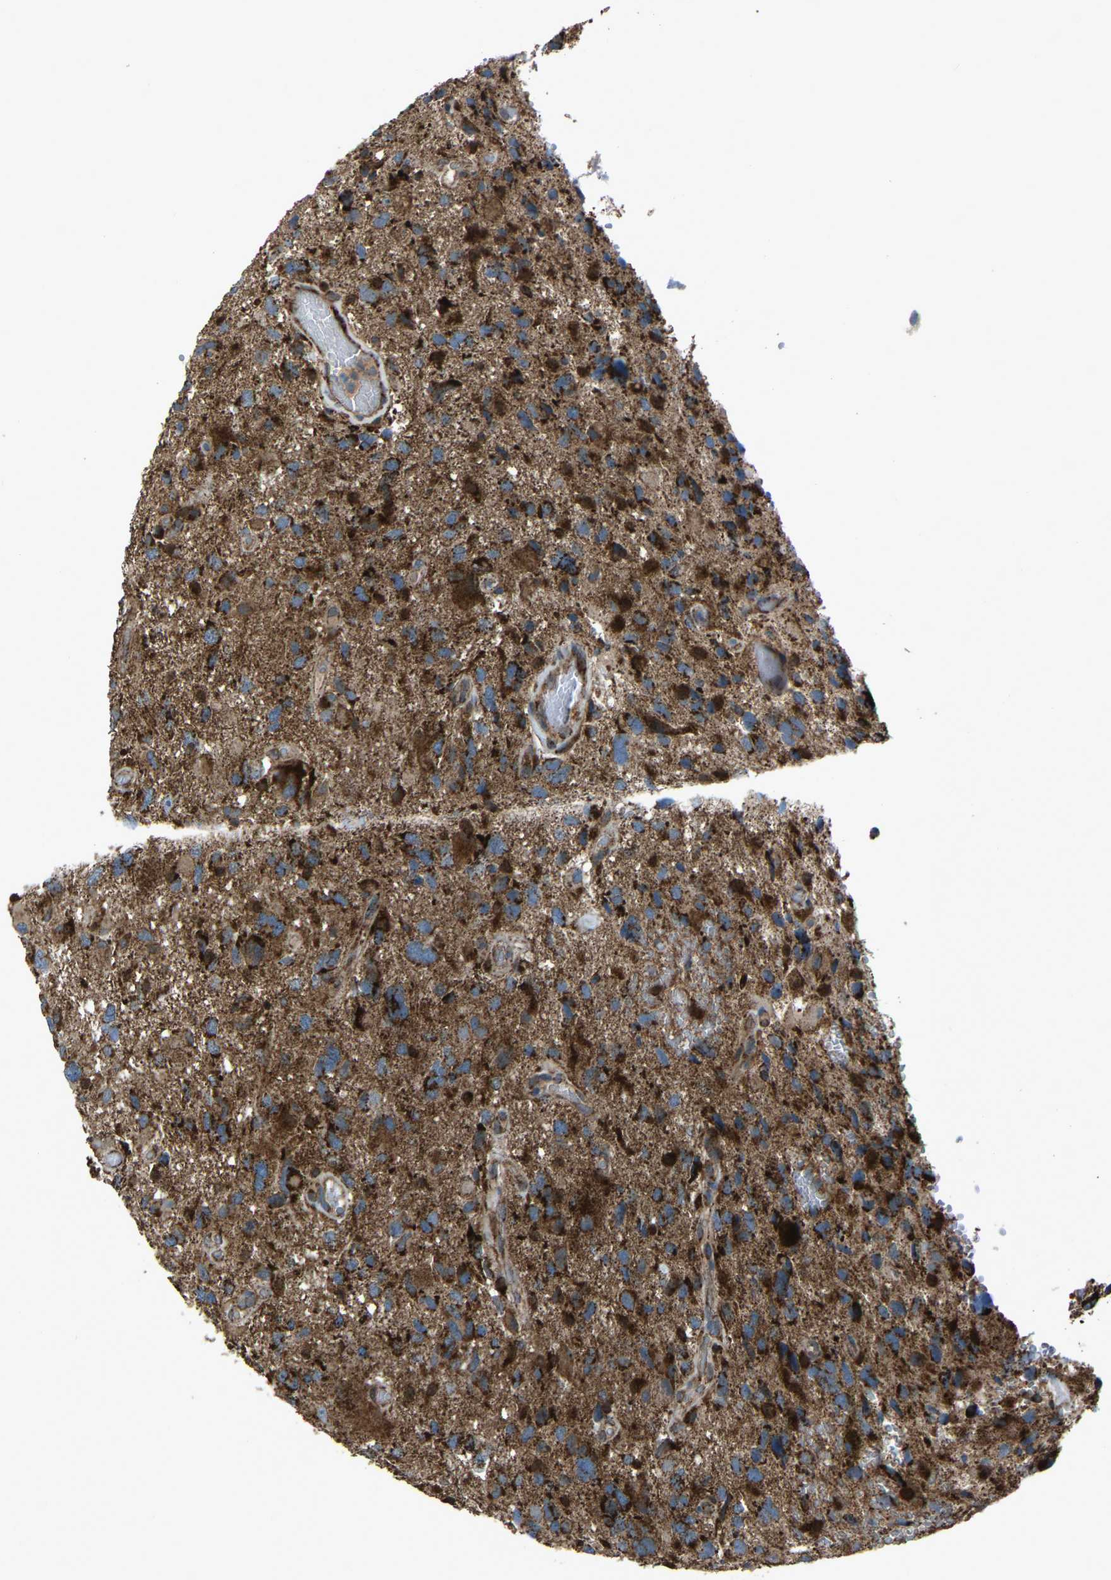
{"staining": {"intensity": "strong", "quantity": ">75%", "location": "cytoplasmic/membranous"}, "tissue": "glioma", "cell_type": "Tumor cells", "image_type": "cancer", "snomed": [{"axis": "morphology", "description": "Glioma, malignant, High grade"}, {"axis": "topography", "description": "Brain"}], "caption": "This micrograph displays IHC staining of malignant glioma (high-grade), with high strong cytoplasmic/membranous positivity in about >75% of tumor cells.", "gene": "AKR1A1", "patient": {"sex": "male", "age": 33}}